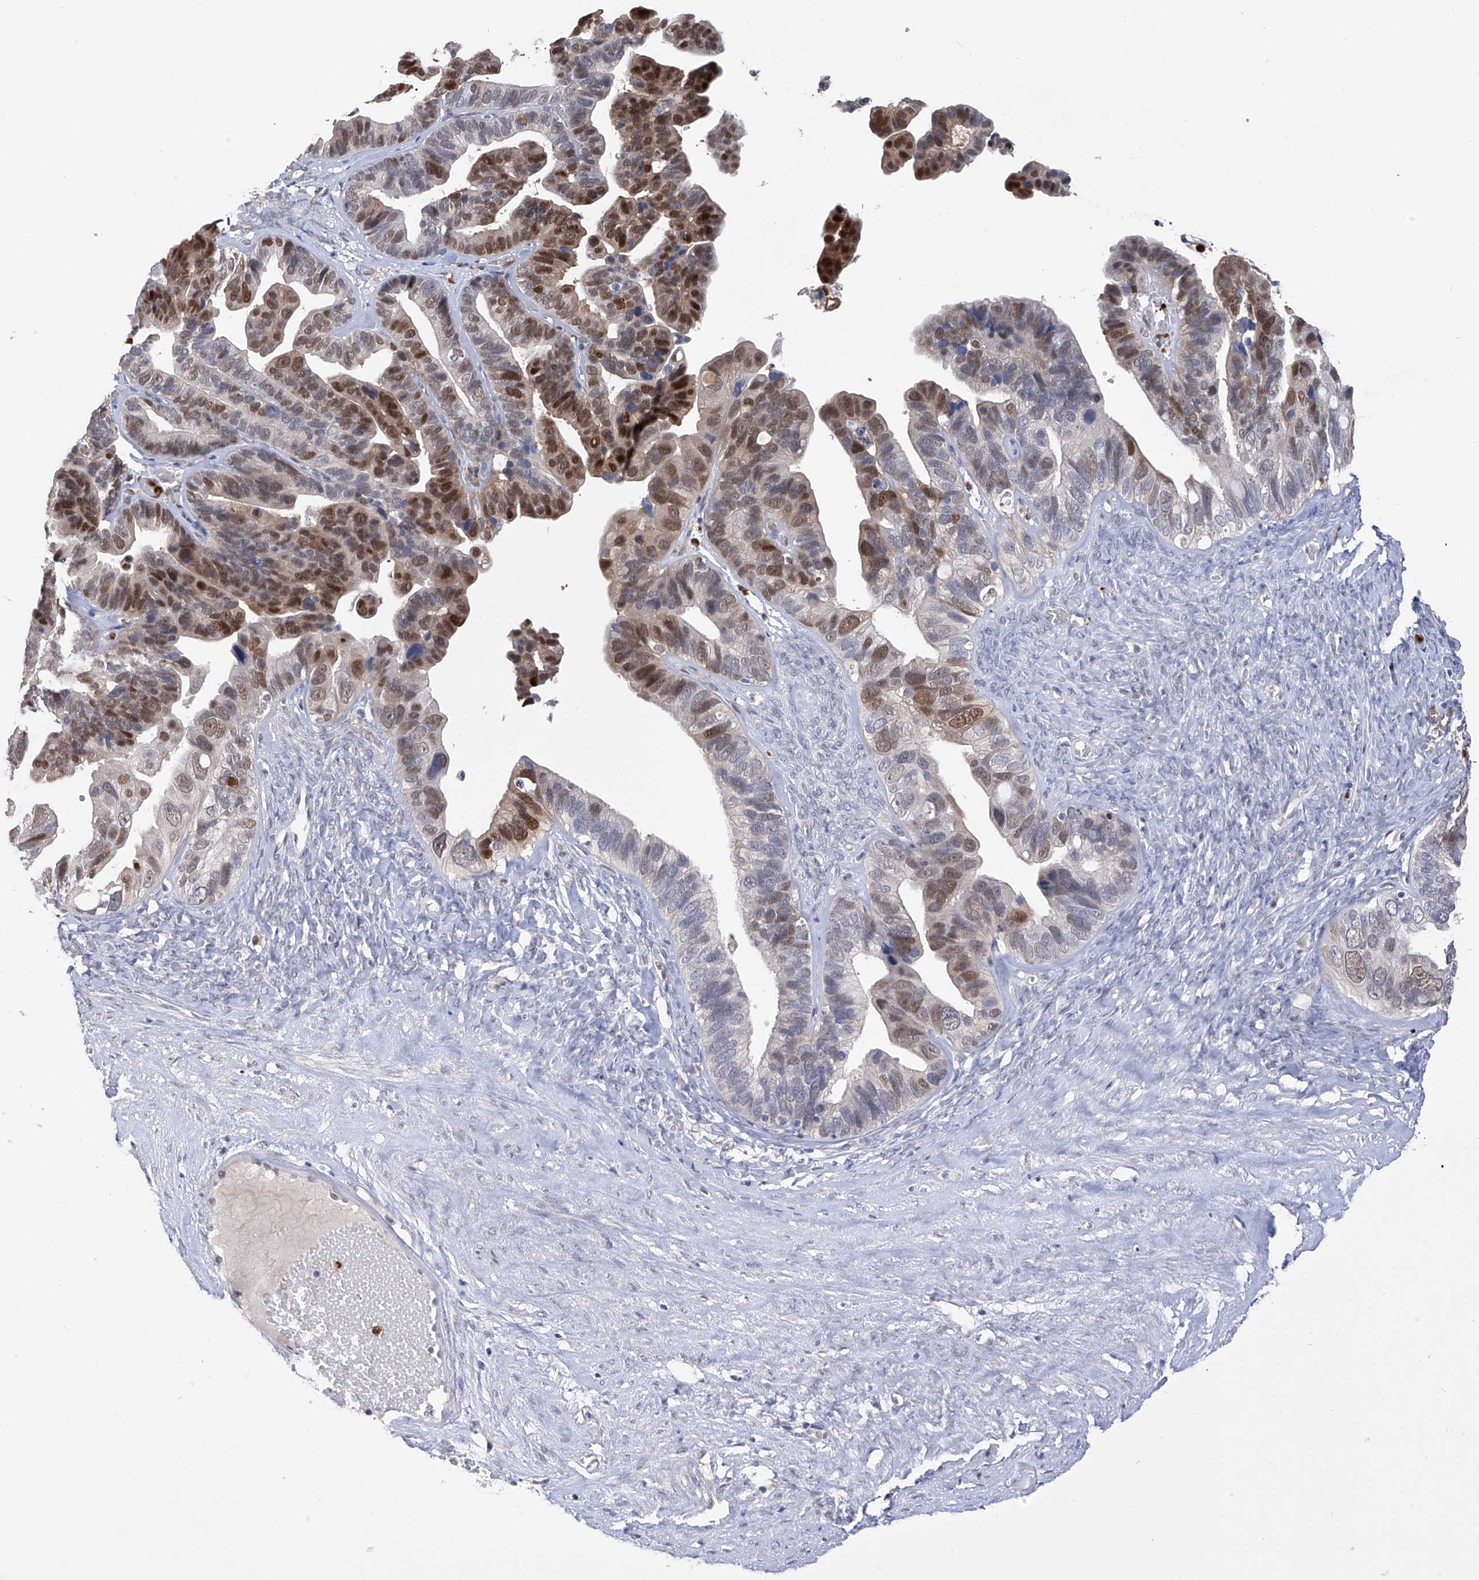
{"staining": {"intensity": "moderate", "quantity": "25%-75%", "location": "nuclear"}, "tissue": "ovarian cancer", "cell_type": "Tumor cells", "image_type": "cancer", "snomed": [{"axis": "morphology", "description": "Cystadenocarcinoma, serous, NOS"}, {"axis": "topography", "description": "Ovary"}], "caption": "Ovarian cancer stained with IHC shows moderate nuclear positivity in about 25%-75% of tumor cells.", "gene": "PHF20", "patient": {"sex": "female", "age": 56}}